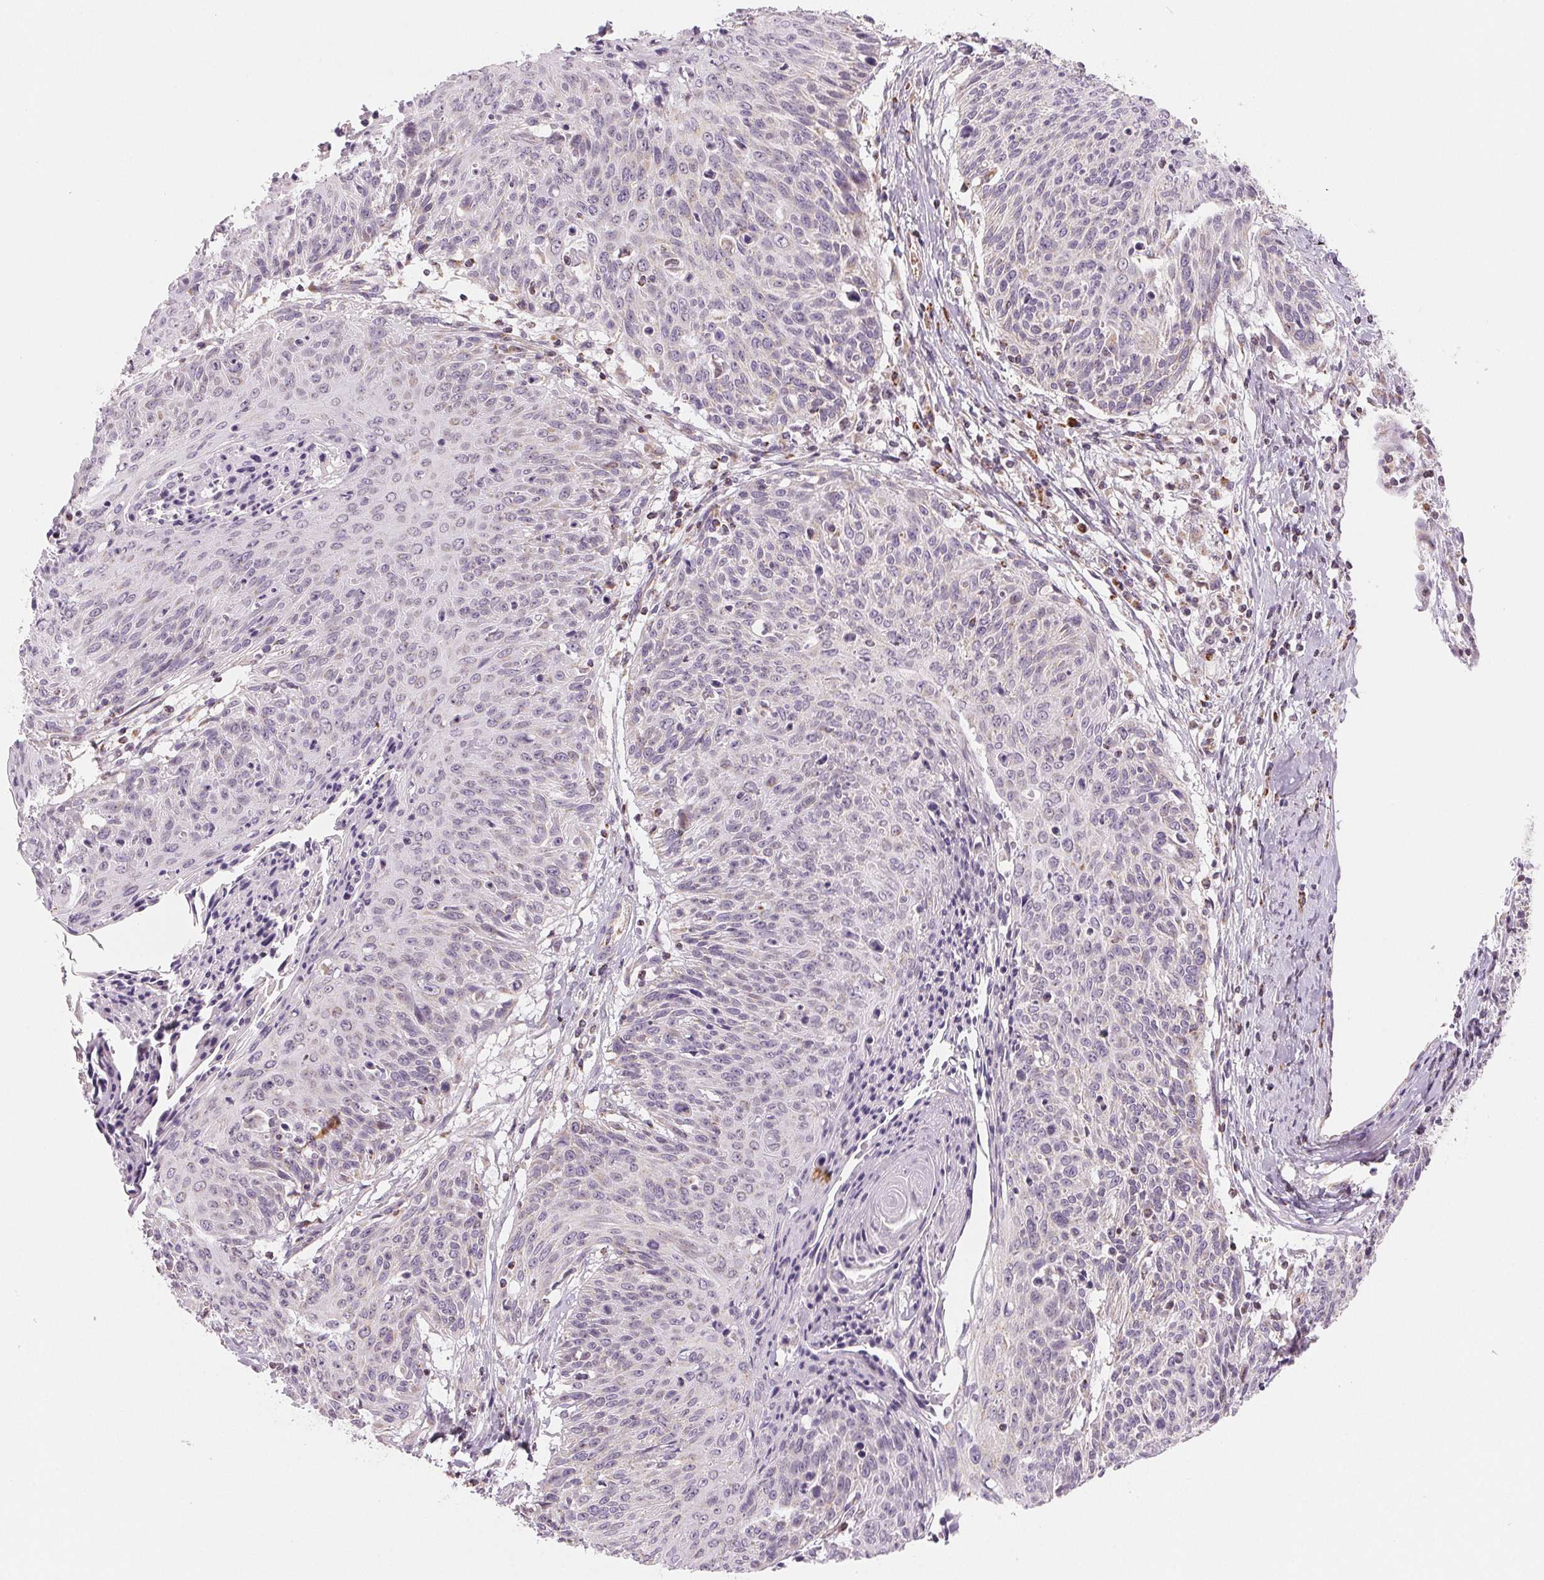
{"staining": {"intensity": "negative", "quantity": "none", "location": "none"}, "tissue": "cervical cancer", "cell_type": "Tumor cells", "image_type": "cancer", "snomed": [{"axis": "morphology", "description": "Squamous cell carcinoma, NOS"}, {"axis": "topography", "description": "Cervix"}], "caption": "DAB immunohistochemical staining of human cervical squamous cell carcinoma exhibits no significant staining in tumor cells.", "gene": "HINT2", "patient": {"sex": "female", "age": 45}}